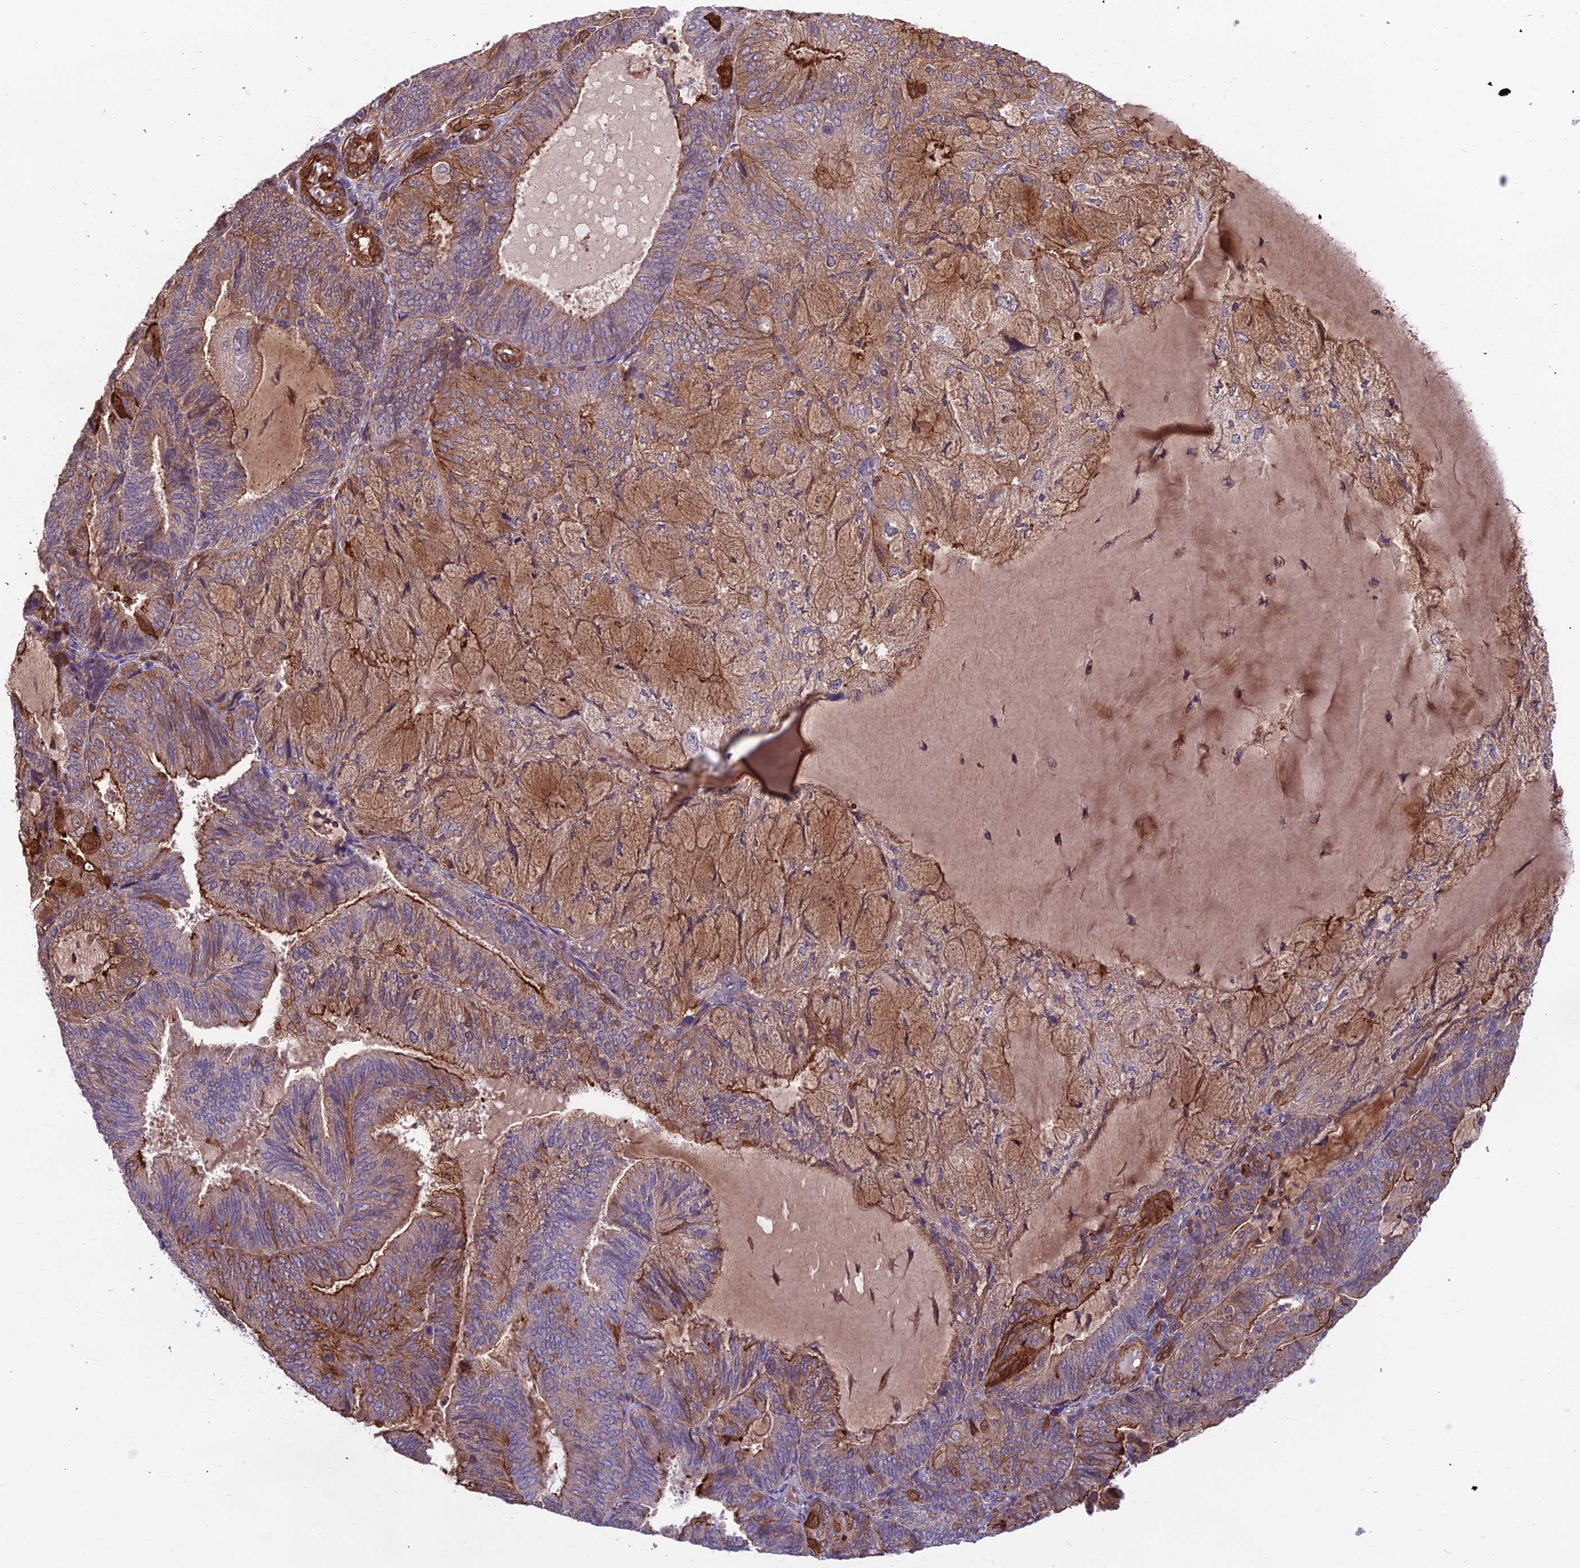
{"staining": {"intensity": "moderate", "quantity": ">75%", "location": "cytoplasmic/membranous"}, "tissue": "endometrial cancer", "cell_type": "Tumor cells", "image_type": "cancer", "snomed": [{"axis": "morphology", "description": "Adenocarcinoma, NOS"}, {"axis": "topography", "description": "Endometrium"}], "caption": "Protein expression analysis of endometrial adenocarcinoma shows moderate cytoplasmic/membranous positivity in approximately >75% of tumor cells.", "gene": "RTN4RL1", "patient": {"sex": "female", "age": 81}}